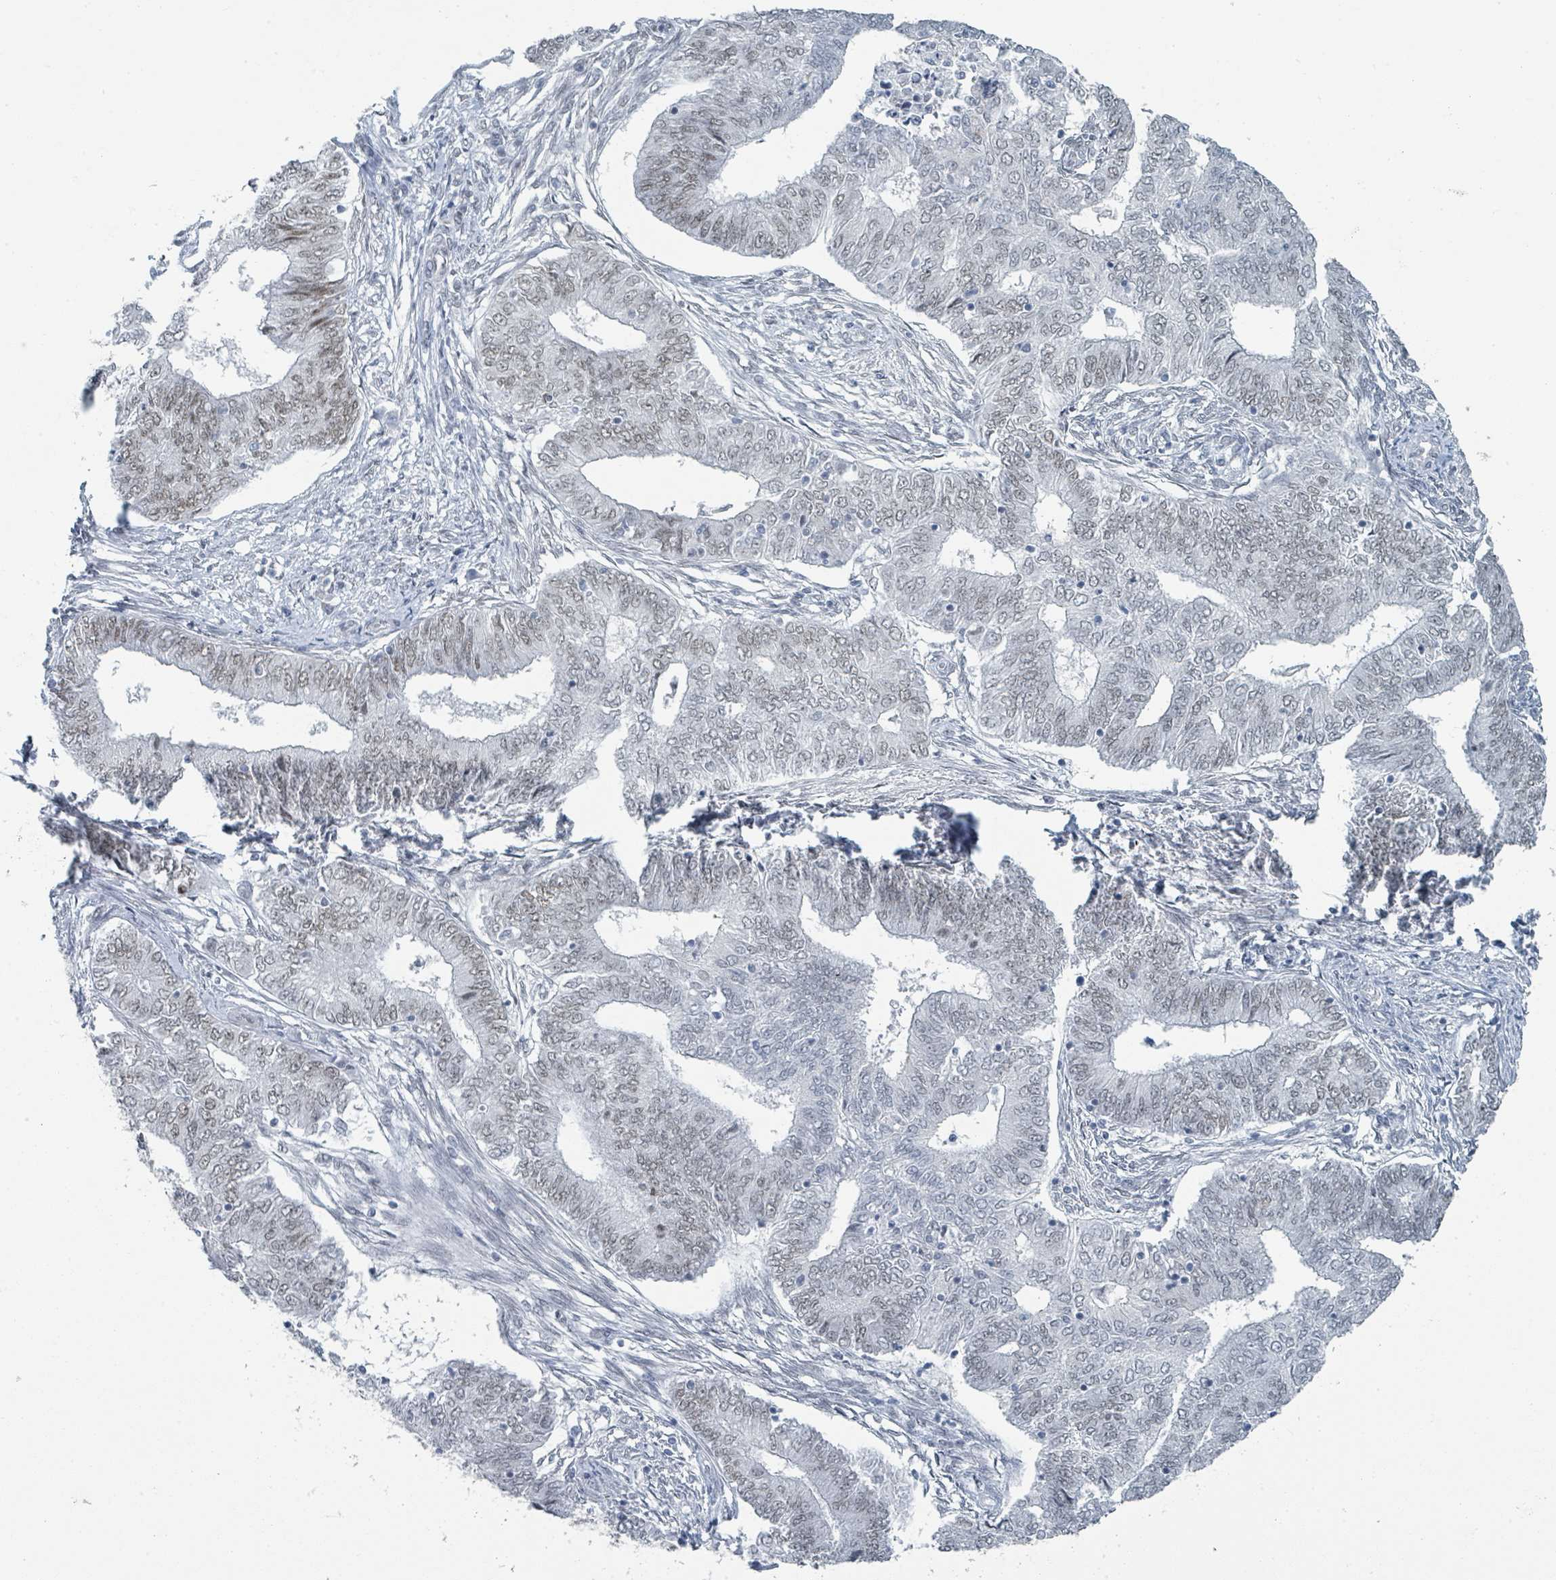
{"staining": {"intensity": "weak", "quantity": "<25%", "location": "nuclear"}, "tissue": "endometrial cancer", "cell_type": "Tumor cells", "image_type": "cancer", "snomed": [{"axis": "morphology", "description": "Adenocarcinoma, NOS"}, {"axis": "topography", "description": "Endometrium"}], "caption": "The image demonstrates no significant expression in tumor cells of endometrial cancer.", "gene": "EHMT2", "patient": {"sex": "female", "age": 62}}